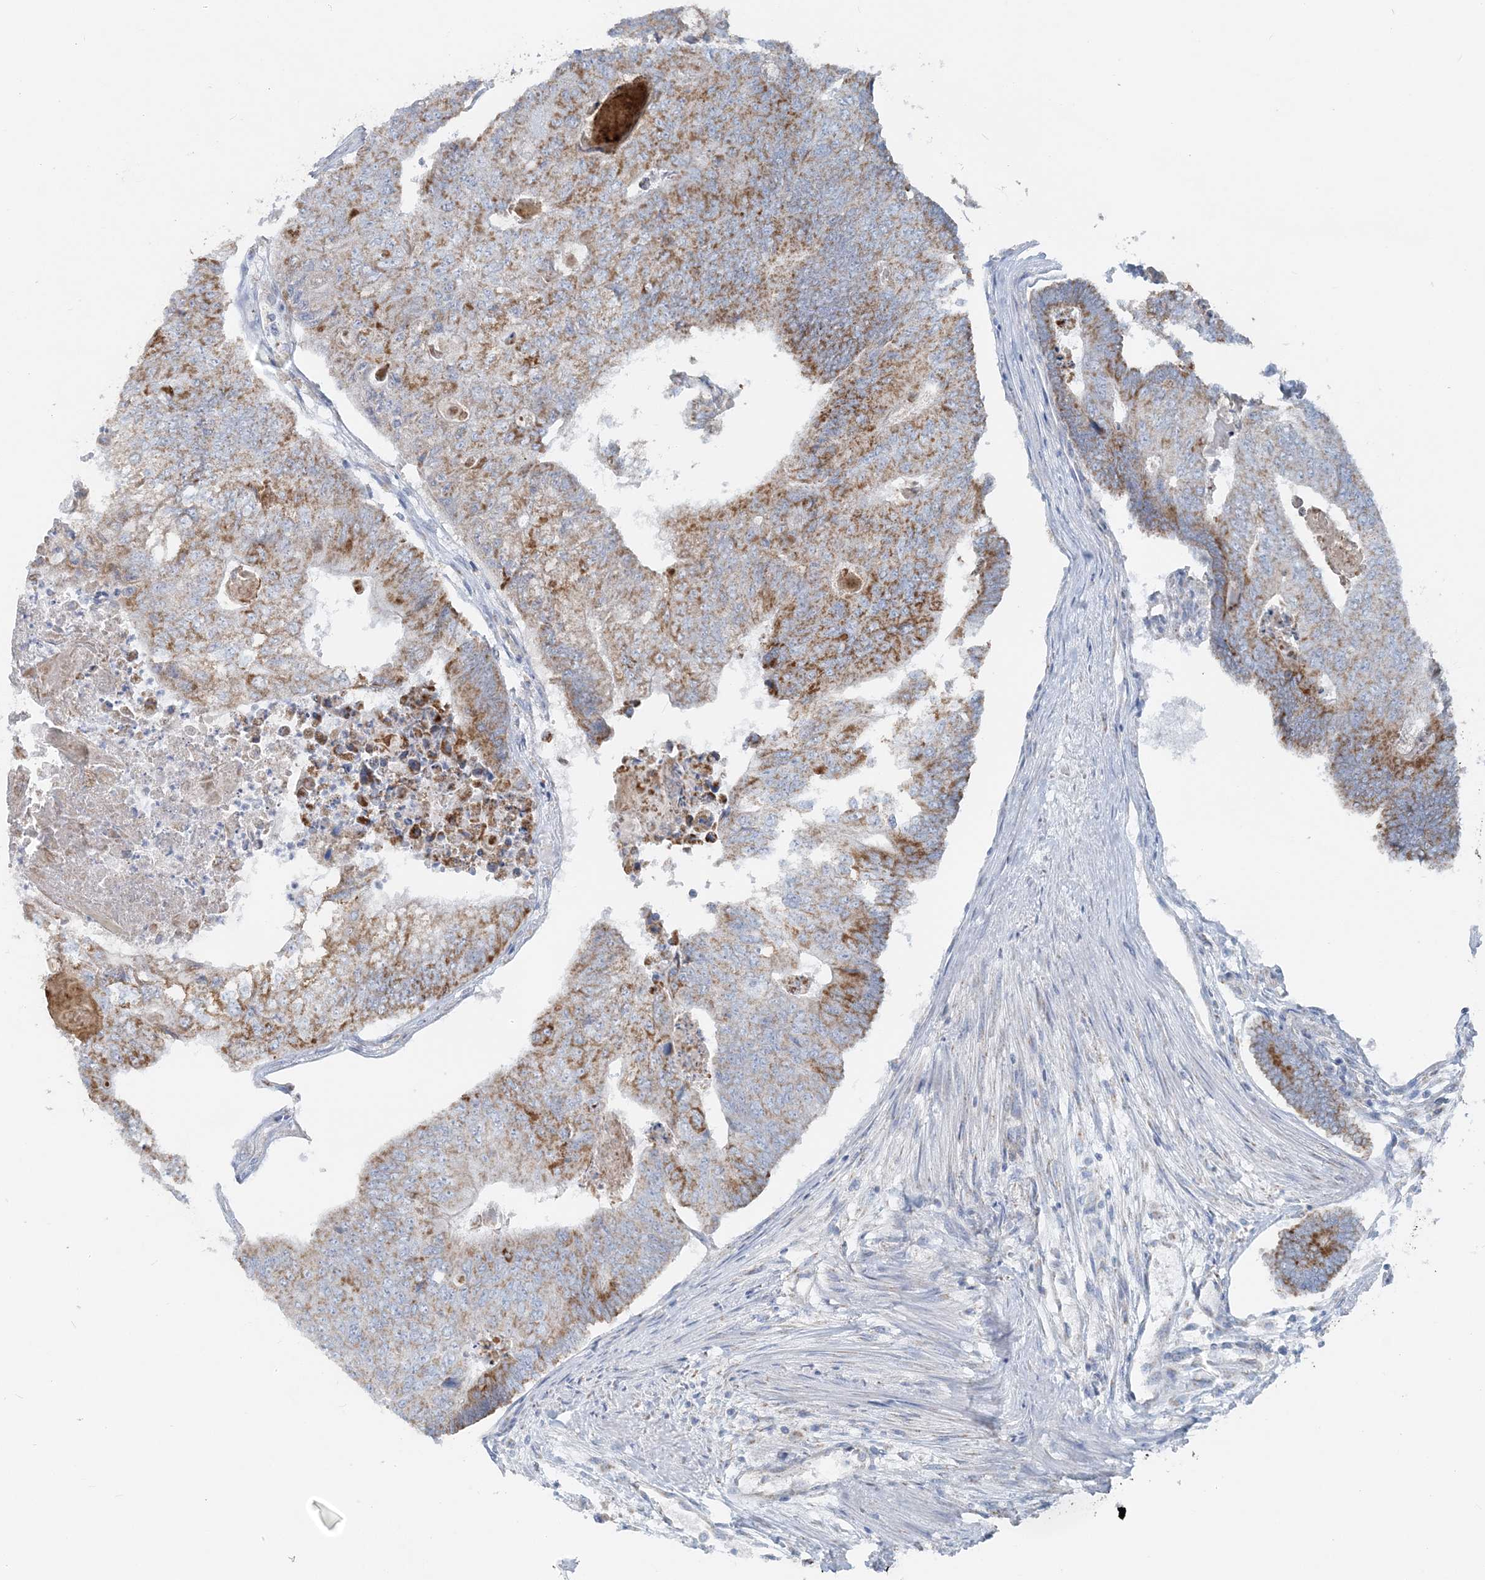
{"staining": {"intensity": "moderate", "quantity": ">75%", "location": "cytoplasmic/membranous"}, "tissue": "colorectal cancer", "cell_type": "Tumor cells", "image_type": "cancer", "snomed": [{"axis": "morphology", "description": "Adenocarcinoma, NOS"}, {"axis": "topography", "description": "Colon"}], "caption": "DAB (3,3'-diaminobenzidine) immunohistochemical staining of human colorectal cancer (adenocarcinoma) exhibits moderate cytoplasmic/membranous protein expression in approximately >75% of tumor cells.", "gene": "PCCB", "patient": {"sex": "female", "age": 67}}